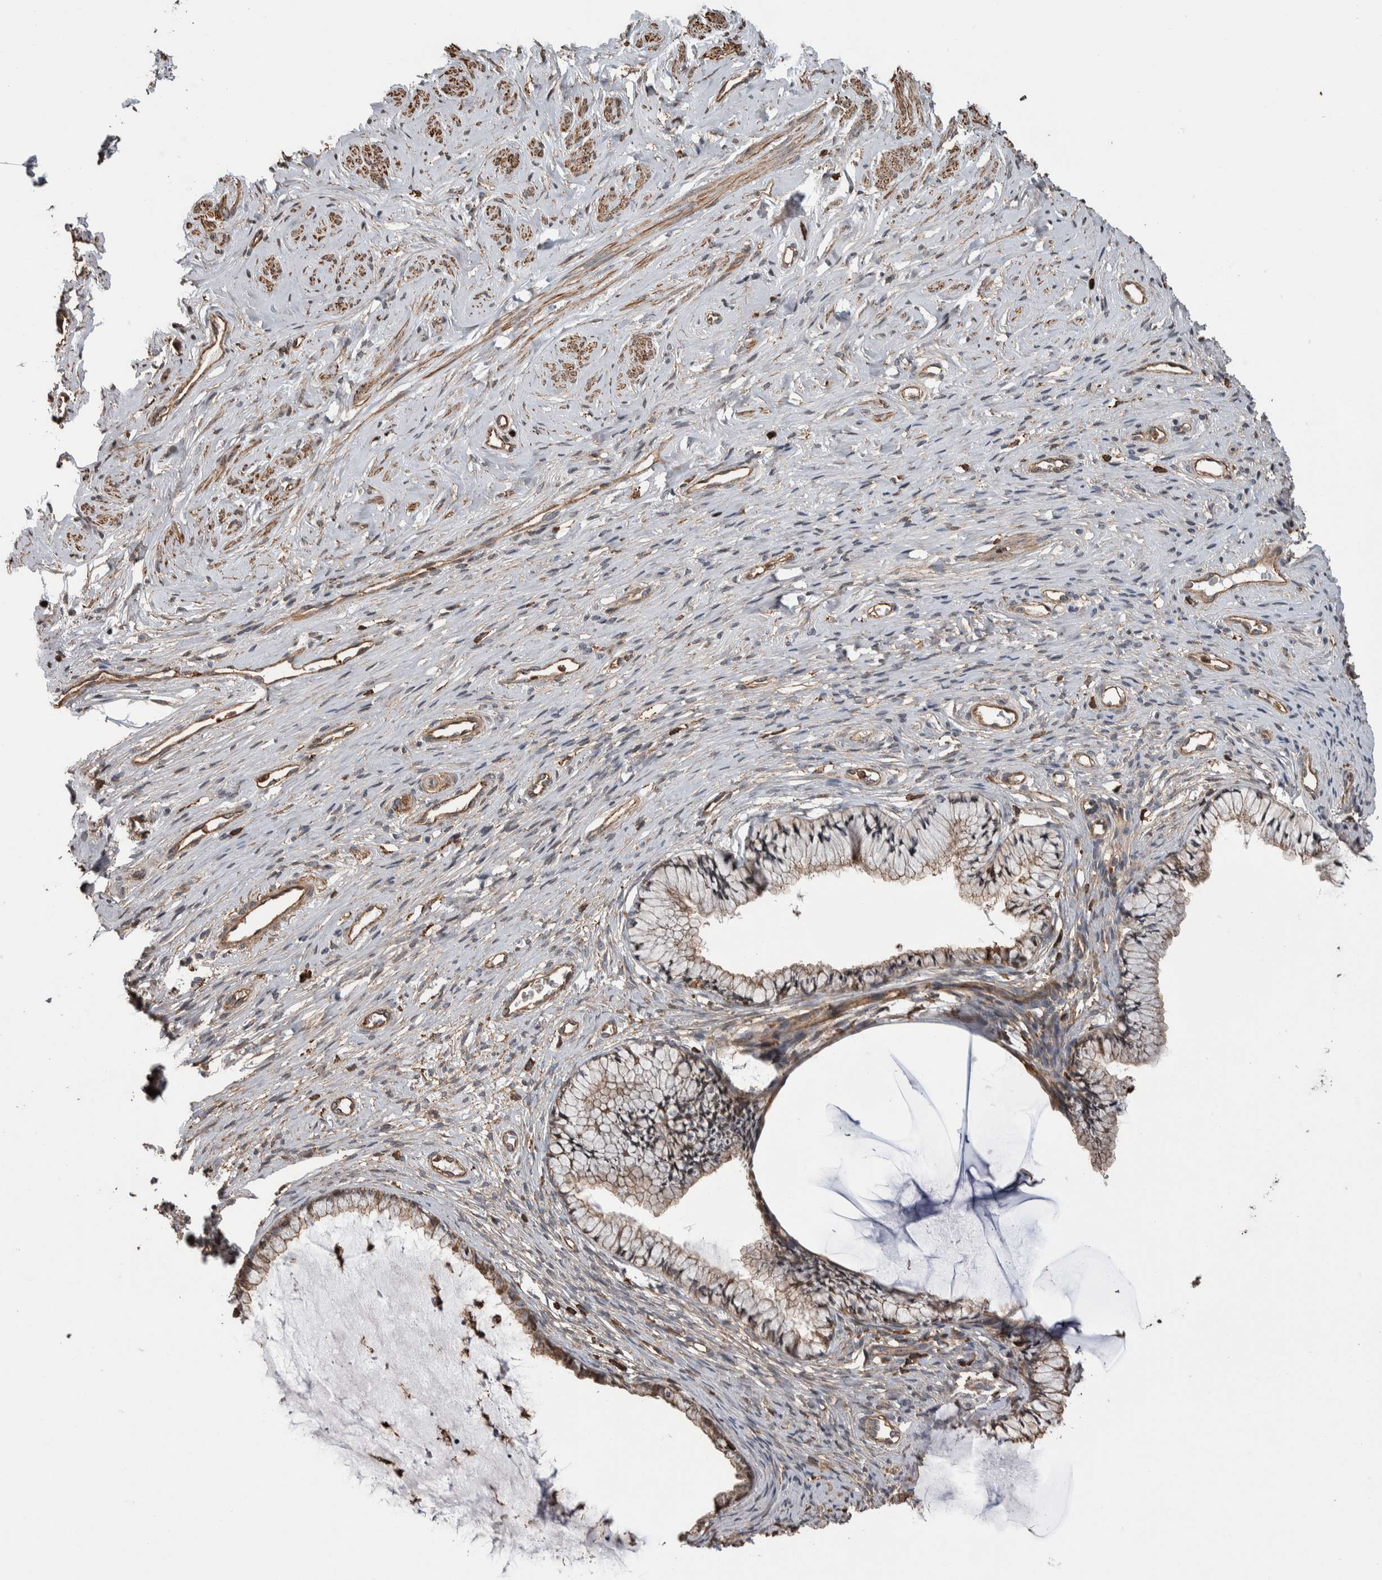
{"staining": {"intensity": "weak", "quantity": ">75%", "location": "cytoplasmic/membranous"}, "tissue": "cervix", "cell_type": "Glandular cells", "image_type": "normal", "snomed": [{"axis": "morphology", "description": "Normal tissue, NOS"}, {"axis": "topography", "description": "Cervix"}], "caption": "Immunohistochemical staining of normal cervix shows low levels of weak cytoplasmic/membranous positivity in approximately >75% of glandular cells. (Brightfield microscopy of DAB IHC at high magnification).", "gene": "ENPP2", "patient": {"sex": "female", "age": 77}}